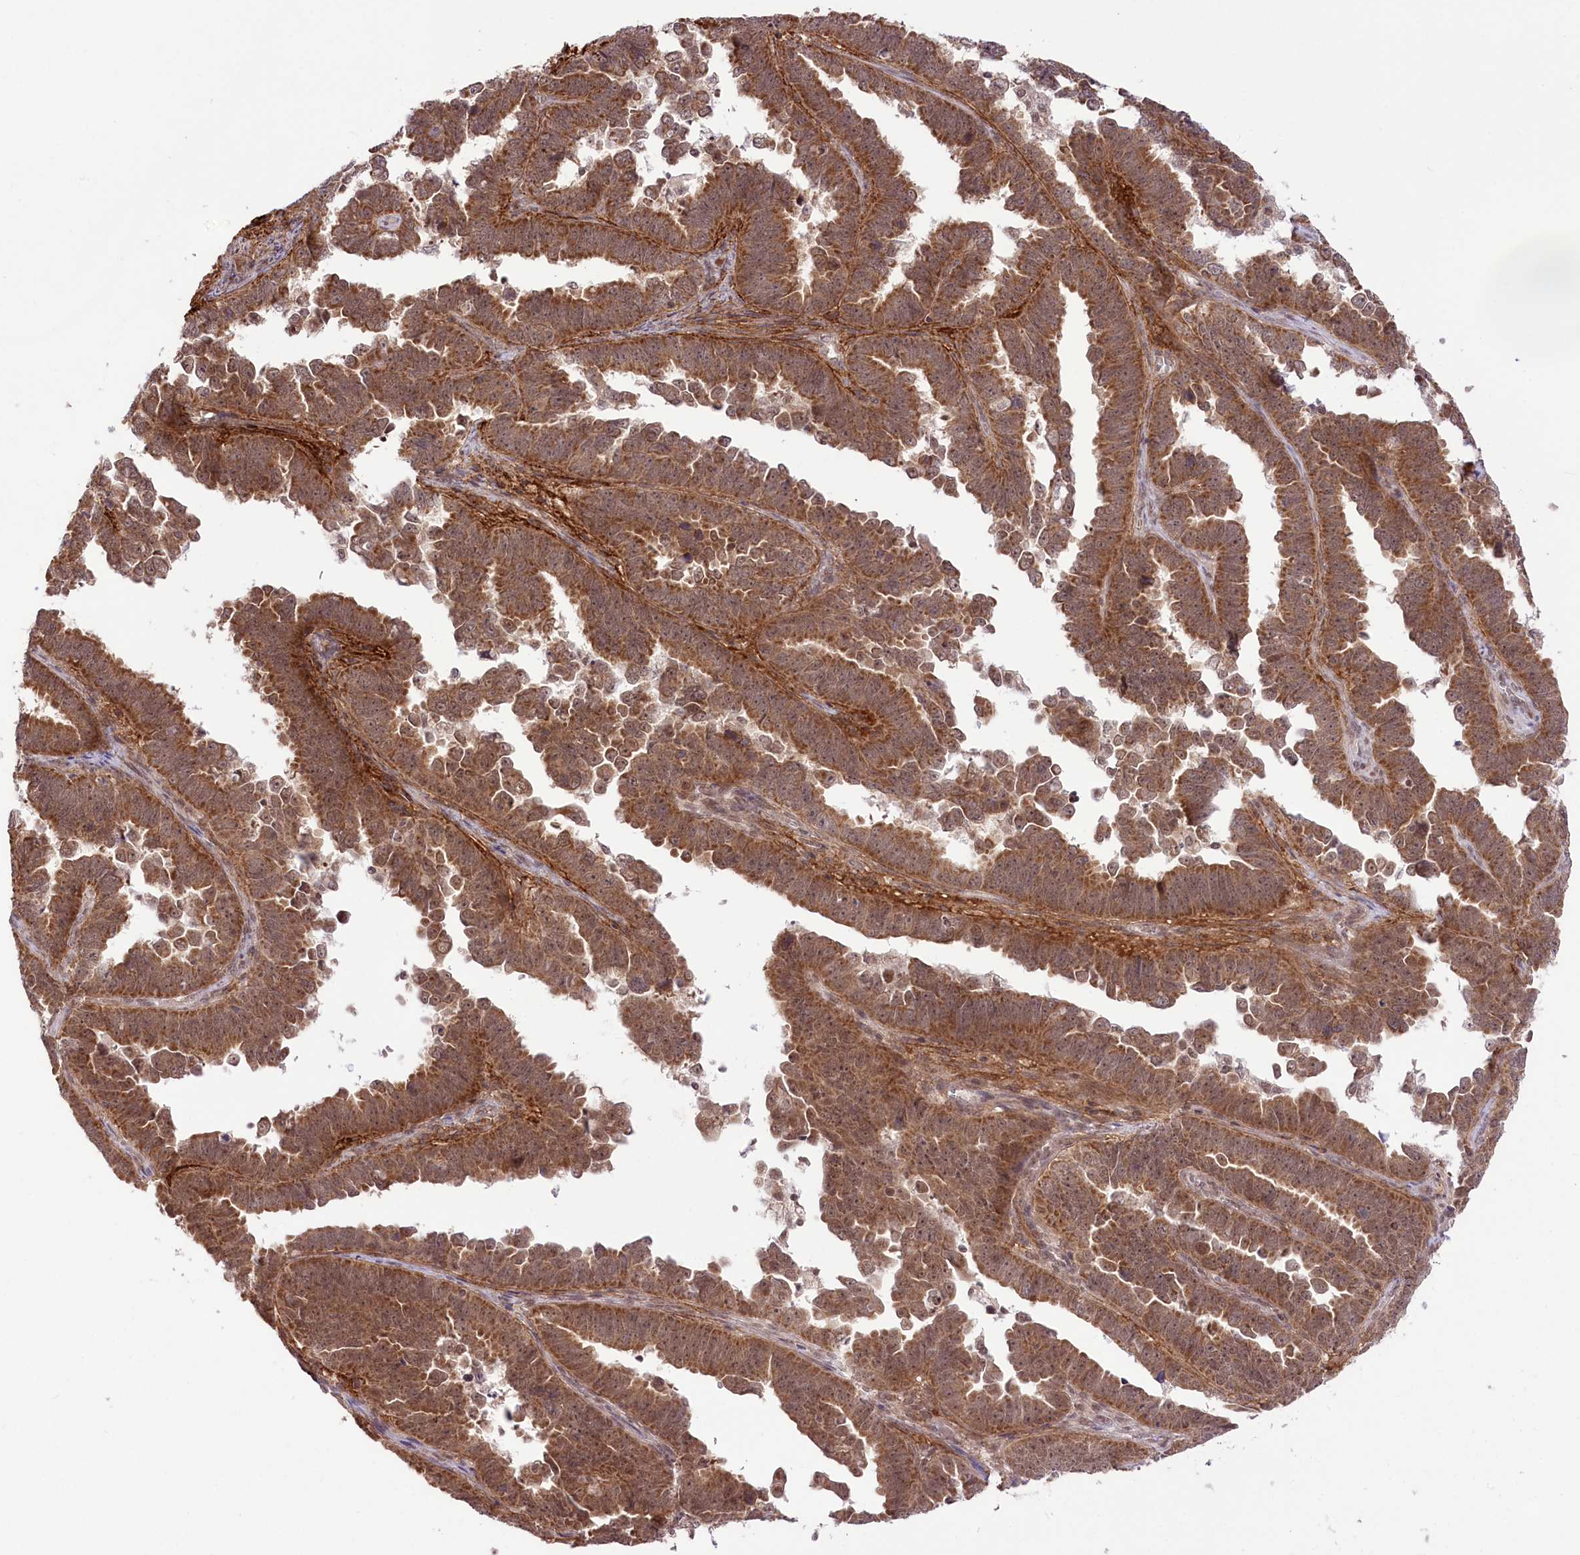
{"staining": {"intensity": "moderate", "quantity": ">75%", "location": "cytoplasmic/membranous,nuclear"}, "tissue": "endometrial cancer", "cell_type": "Tumor cells", "image_type": "cancer", "snomed": [{"axis": "morphology", "description": "Adenocarcinoma, NOS"}, {"axis": "topography", "description": "Endometrium"}], "caption": "Adenocarcinoma (endometrial) stained for a protein displays moderate cytoplasmic/membranous and nuclear positivity in tumor cells.", "gene": "ZMAT2", "patient": {"sex": "female", "age": 75}}